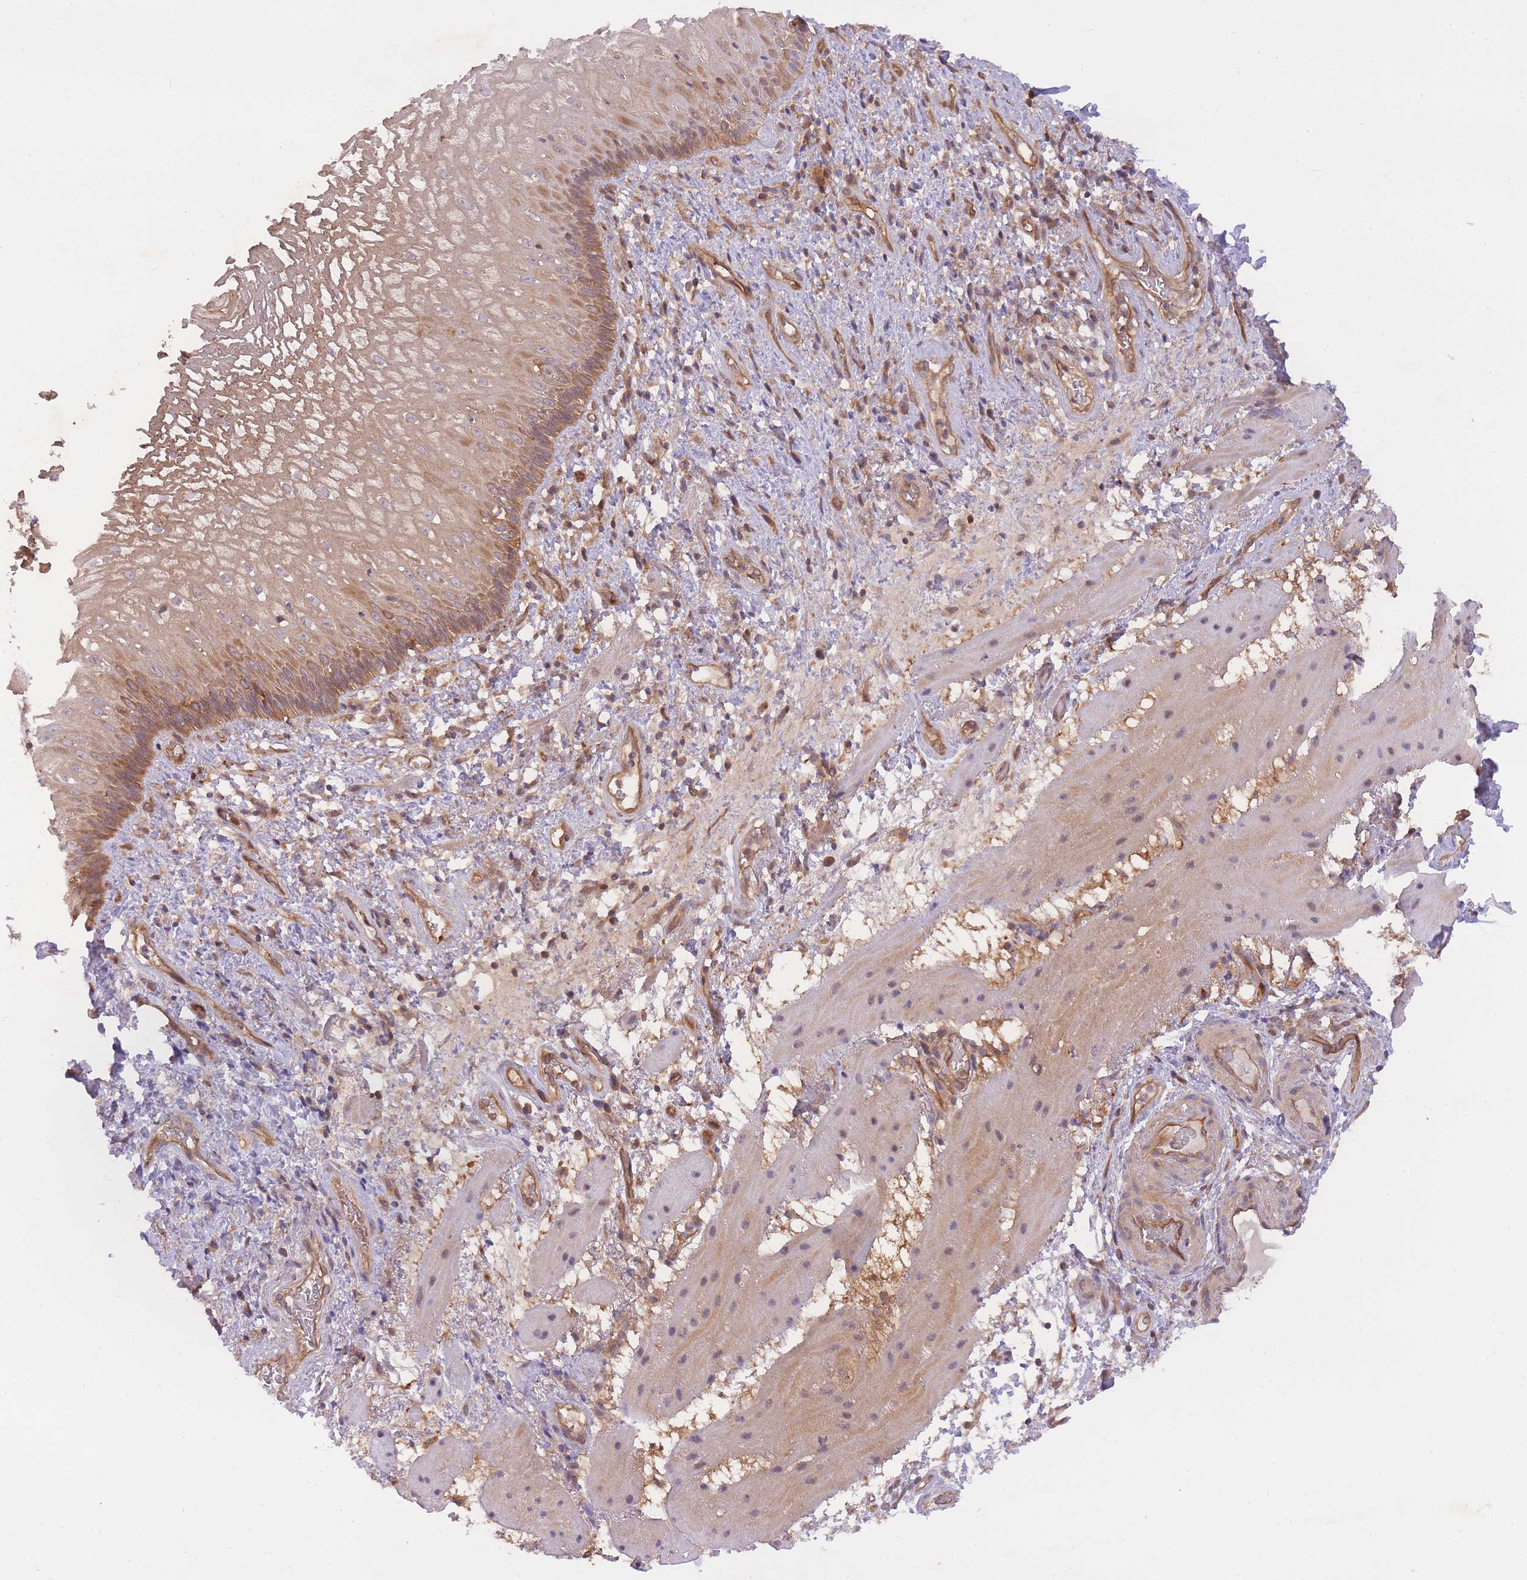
{"staining": {"intensity": "moderate", "quantity": "25%-75%", "location": "cytoplasmic/membranous"}, "tissue": "esophagus", "cell_type": "Squamous epithelial cells", "image_type": "normal", "snomed": [{"axis": "morphology", "description": "Normal tissue, NOS"}, {"axis": "topography", "description": "Esophagus"}], "caption": "This image exhibits normal esophagus stained with immunohistochemistry (IHC) to label a protein in brown. The cytoplasmic/membranous of squamous epithelial cells show moderate positivity for the protein. Nuclei are counter-stained blue.", "gene": "PREP", "patient": {"sex": "female", "age": 75}}